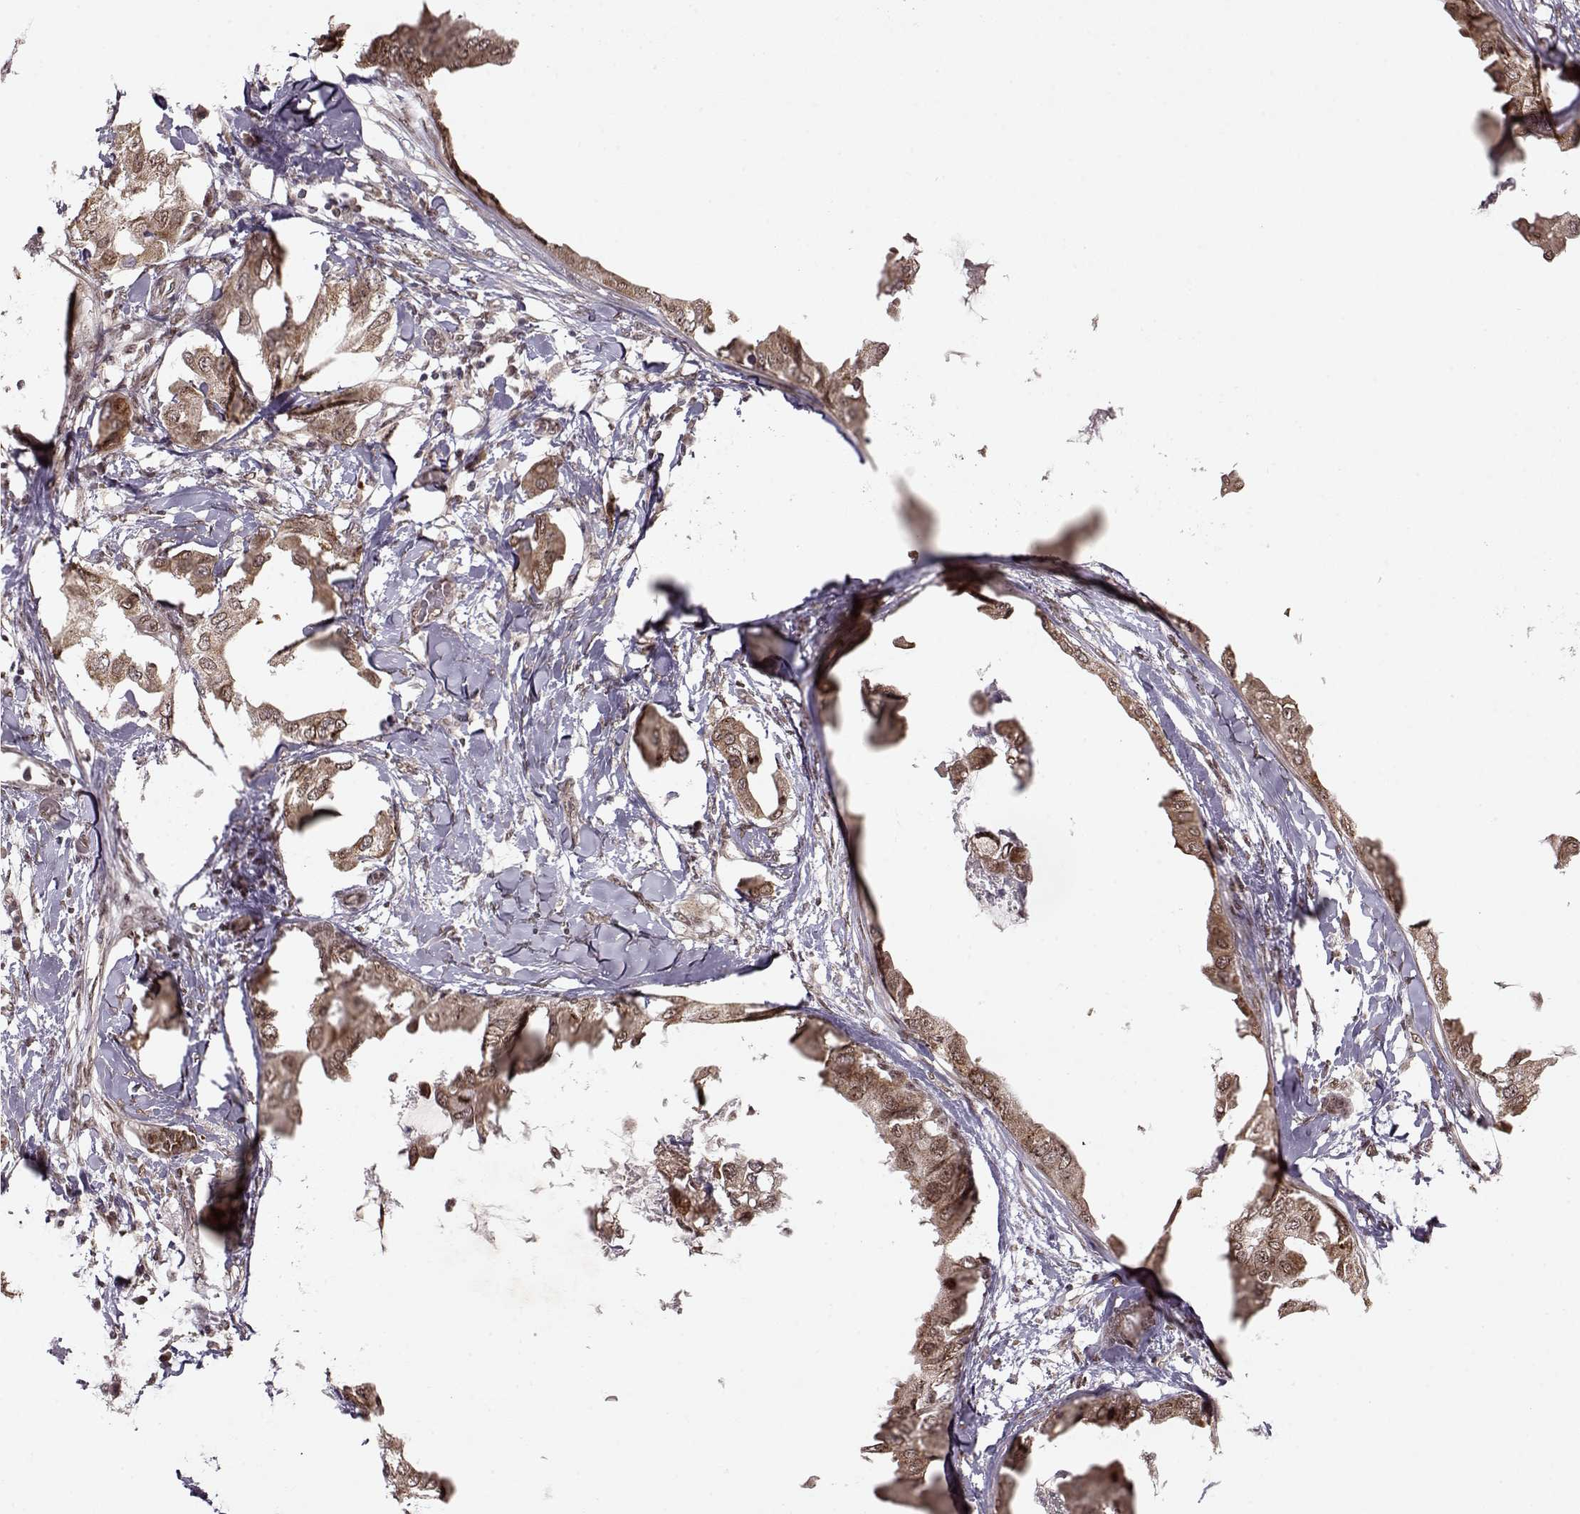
{"staining": {"intensity": "moderate", "quantity": ">75%", "location": "cytoplasmic/membranous"}, "tissue": "breast cancer", "cell_type": "Tumor cells", "image_type": "cancer", "snomed": [{"axis": "morphology", "description": "Normal tissue, NOS"}, {"axis": "morphology", "description": "Duct carcinoma"}, {"axis": "topography", "description": "Breast"}], "caption": "IHC micrograph of neoplastic tissue: human breast invasive ductal carcinoma stained using immunohistochemistry shows medium levels of moderate protein expression localized specifically in the cytoplasmic/membranous of tumor cells, appearing as a cytoplasmic/membranous brown color.", "gene": "RAI1", "patient": {"sex": "female", "age": 40}}